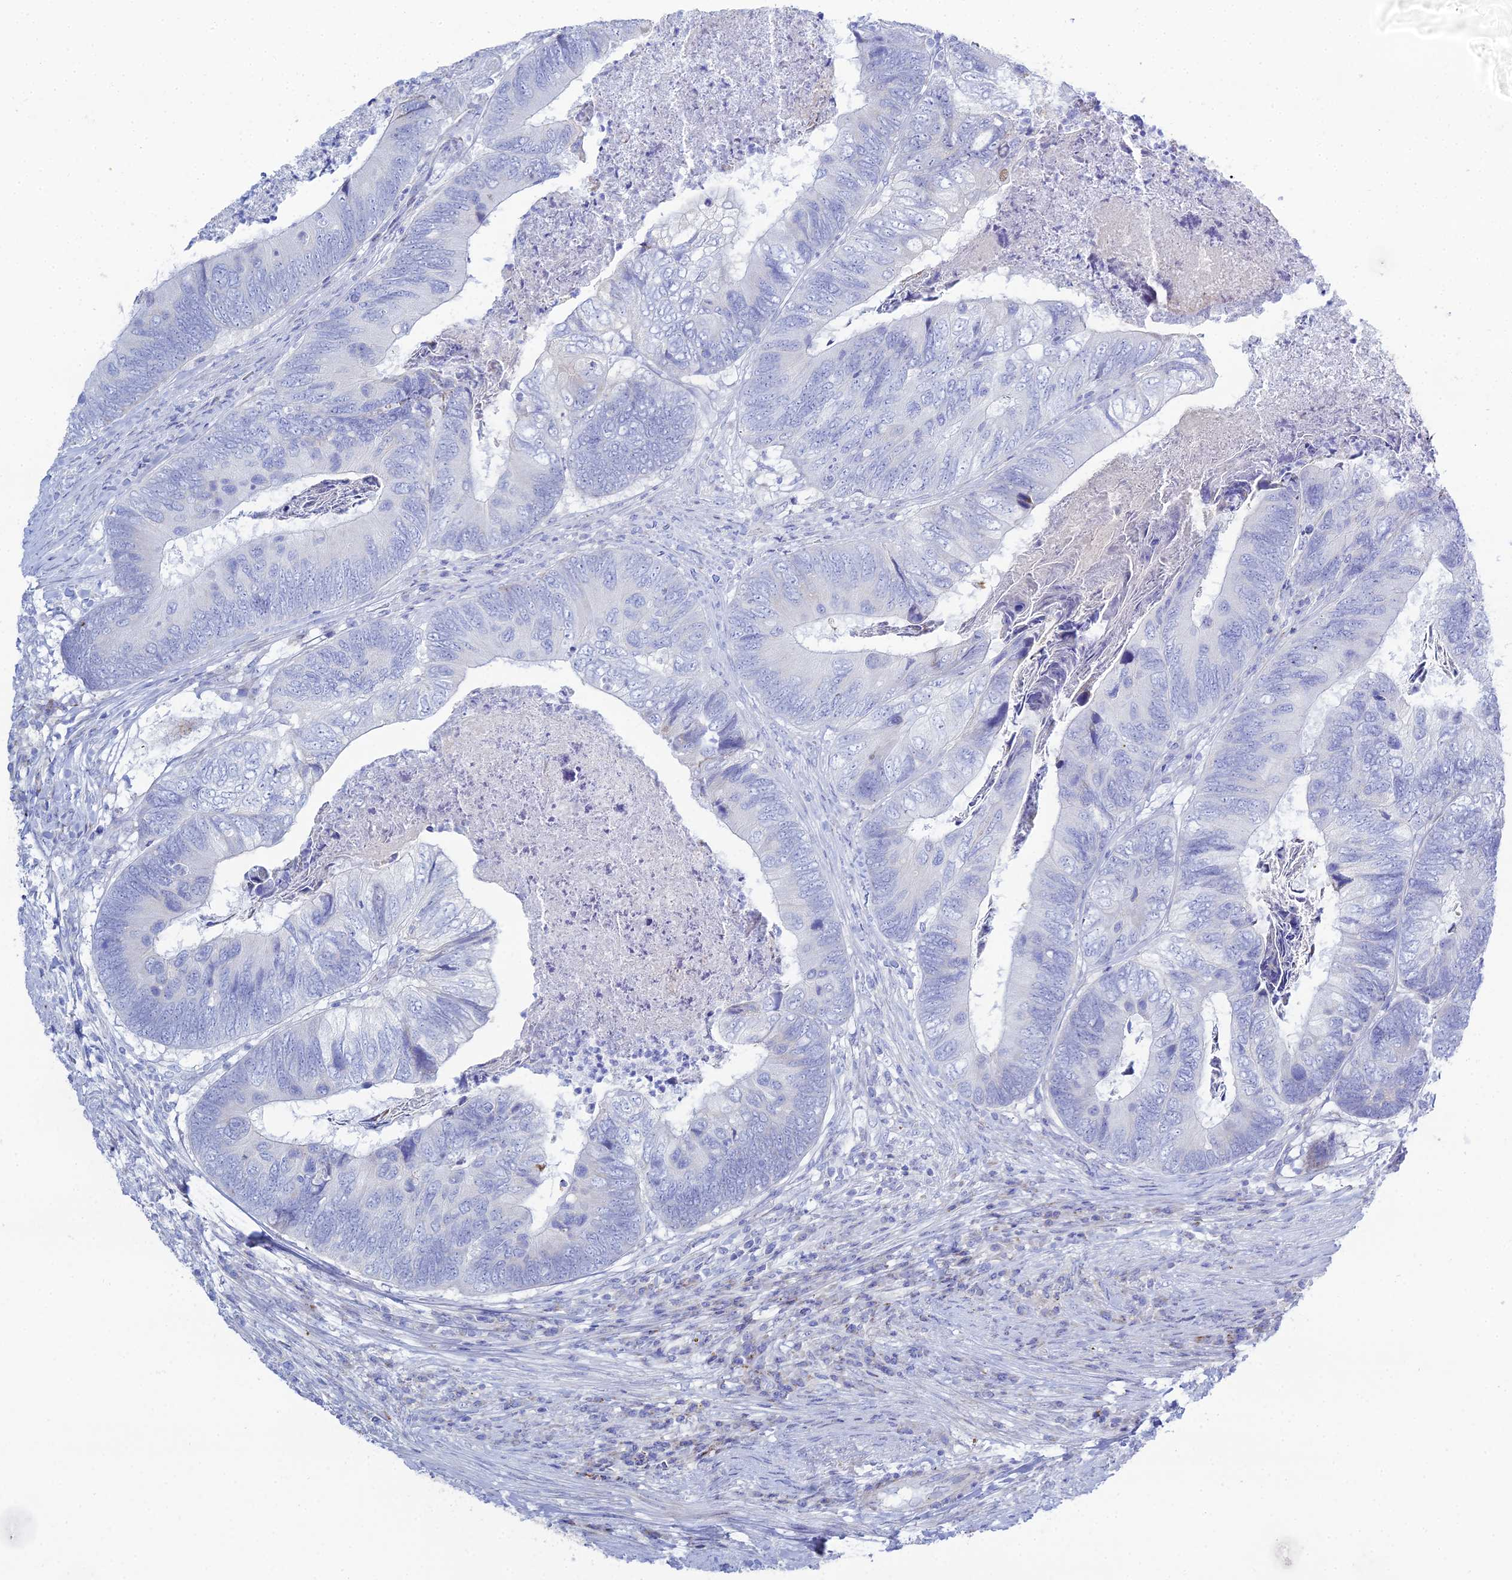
{"staining": {"intensity": "negative", "quantity": "none", "location": "none"}, "tissue": "colorectal cancer", "cell_type": "Tumor cells", "image_type": "cancer", "snomed": [{"axis": "morphology", "description": "Adenocarcinoma, NOS"}, {"axis": "topography", "description": "Colon"}], "caption": "There is no significant positivity in tumor cells of colorectal cancer. (Immunohistochemistry (ihc), brightfield microscopy, high magnification).", "gene": "DHX34", "patient": {"sex": "female", "age": 67}}